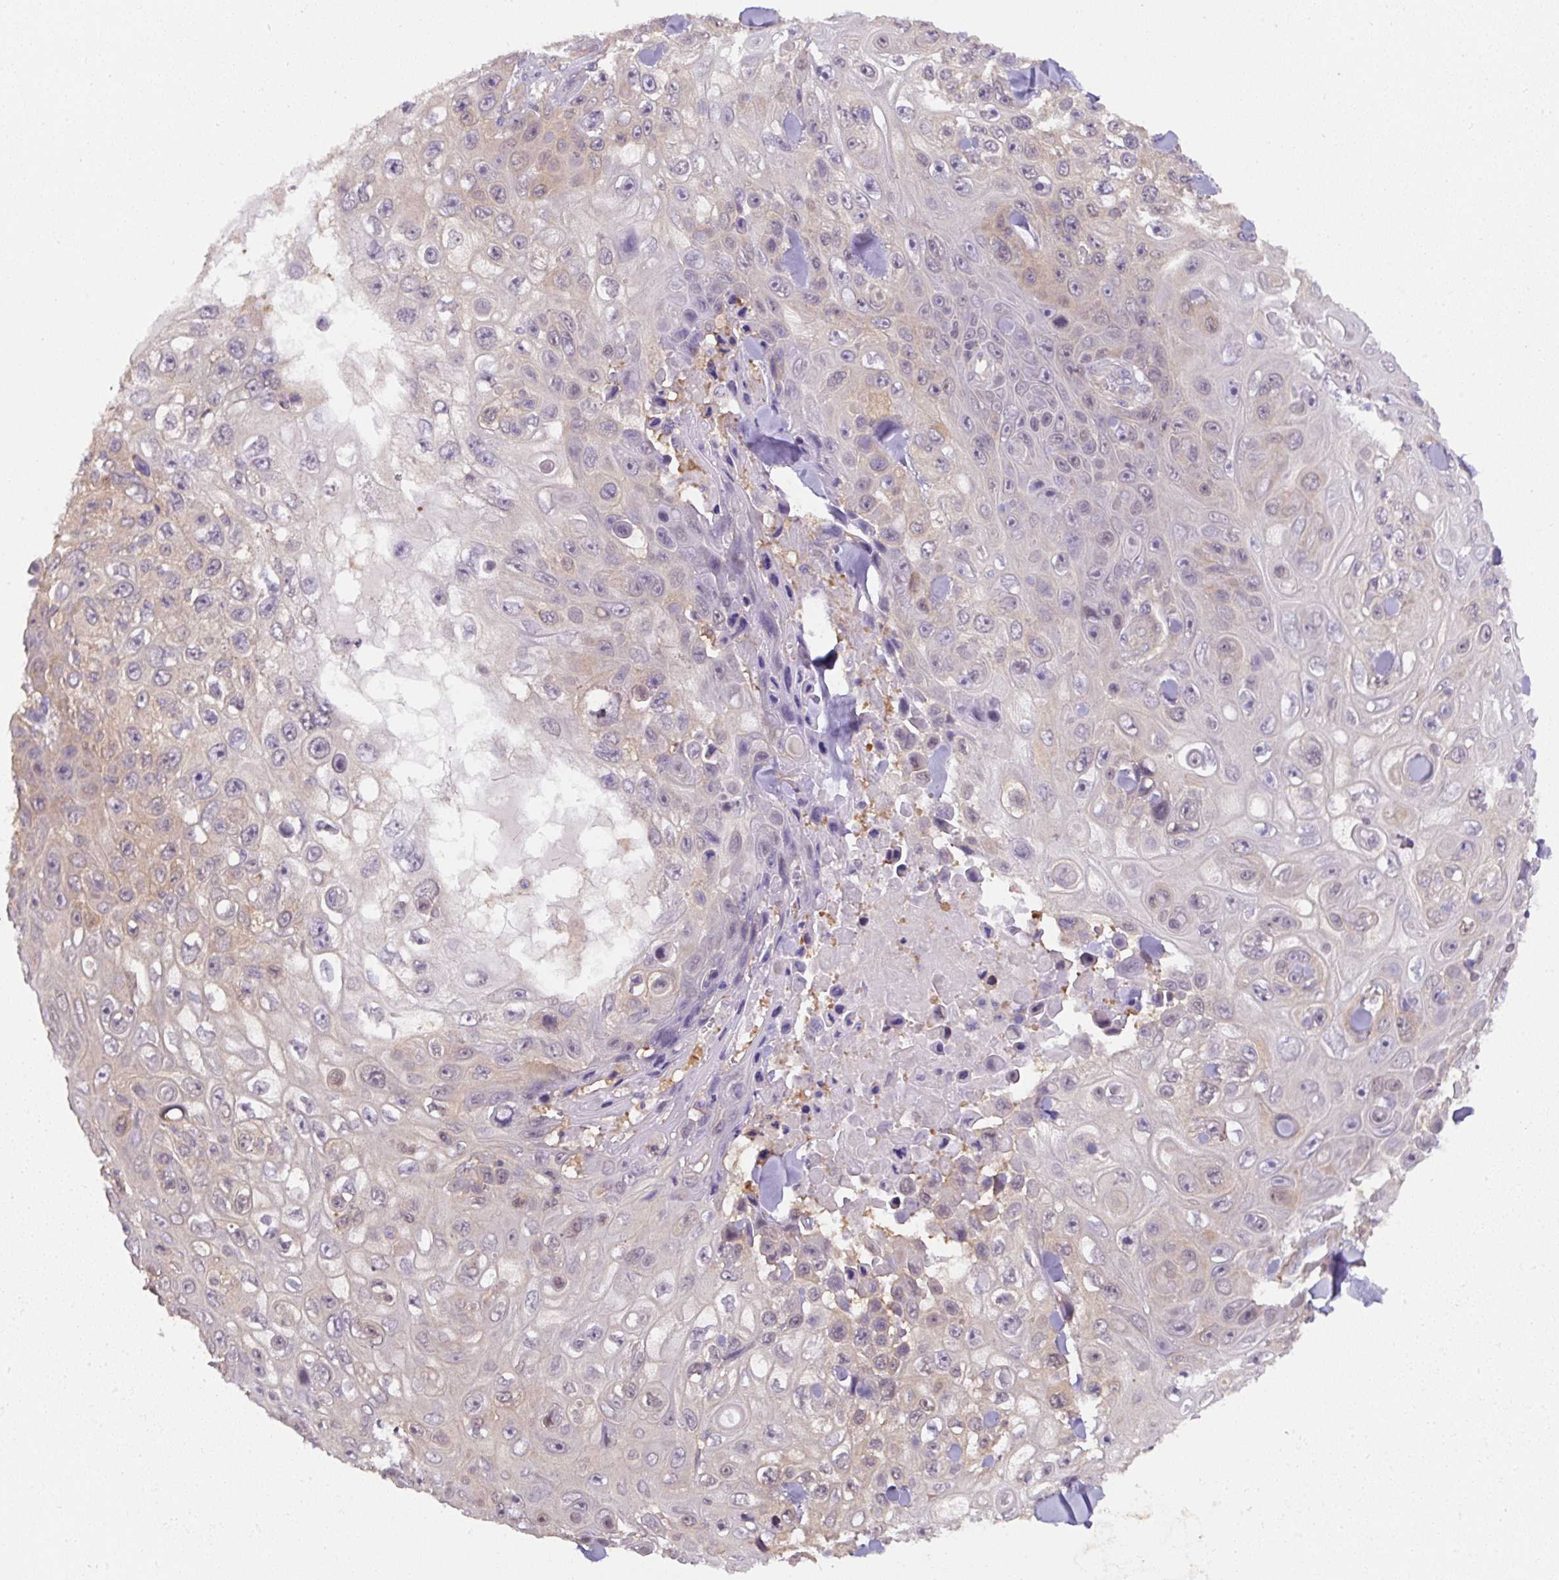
{"staining": {"intensity": "weak", "quantity": "<25%", "location": "cytoplasmic/membranous"}, "tissue": "skin cancer", "cell_type": "Tumor cells", "image_type": "cancer", "snomed": [{"axis": "morphology", "description": "Squamous cell carcinoma, NOS"}, {"axis": "topography", "description": "Skin"}], "caption": "This image is of skin squamous cell carcinoma stained with IHC to label a protein in brown with the nuclei are counter-stained blue. There is no positivity in tumor cells. (DAB immunohistochemistry (IHC) with hematoxylin counter stain).", "gene": "ST13", "patient": {"sex": "male", "age": 82}}